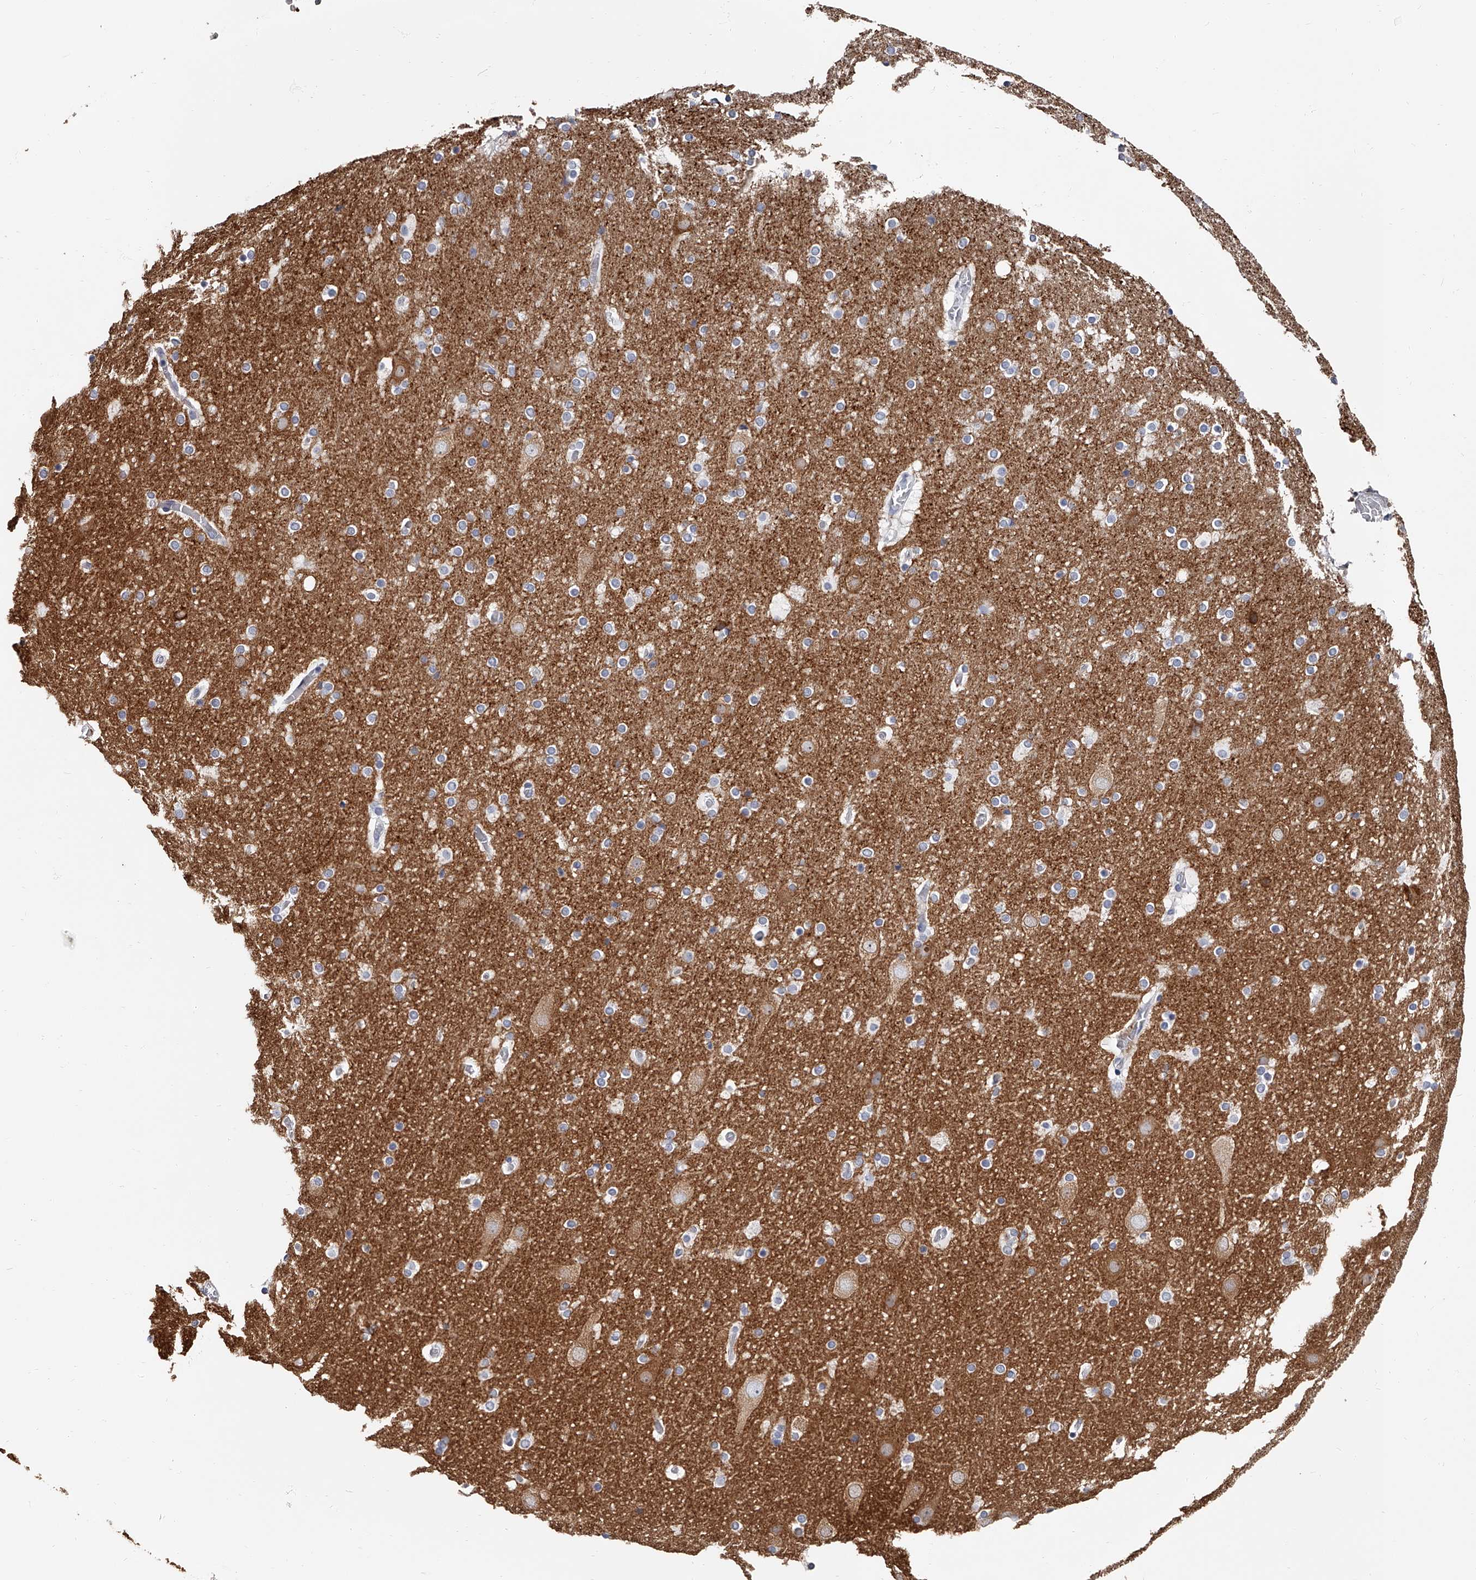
{"staining": {"intensity": "negative", "quantity": "none", "location": "none"}, "tissue": "cerebral cortex", "cell_type": "Endothelial cells", "image_type": "normal", "snomed": [{"axis": "morphology", "description": "Normal tissue, NOS"}, {"axis": "topography", "description": "Cerebral cortex"}], "caption": "Protein analysis of benign cerebral cortex demonstrates no significant staining in endothelial cells. (DAB (3,3'-diaminobenzidine) immunohistochemistry (IHC) with hematoxylin counter stain).", "gene": "PACSIN1", "patient": {"sex": "male", "age": 57}}